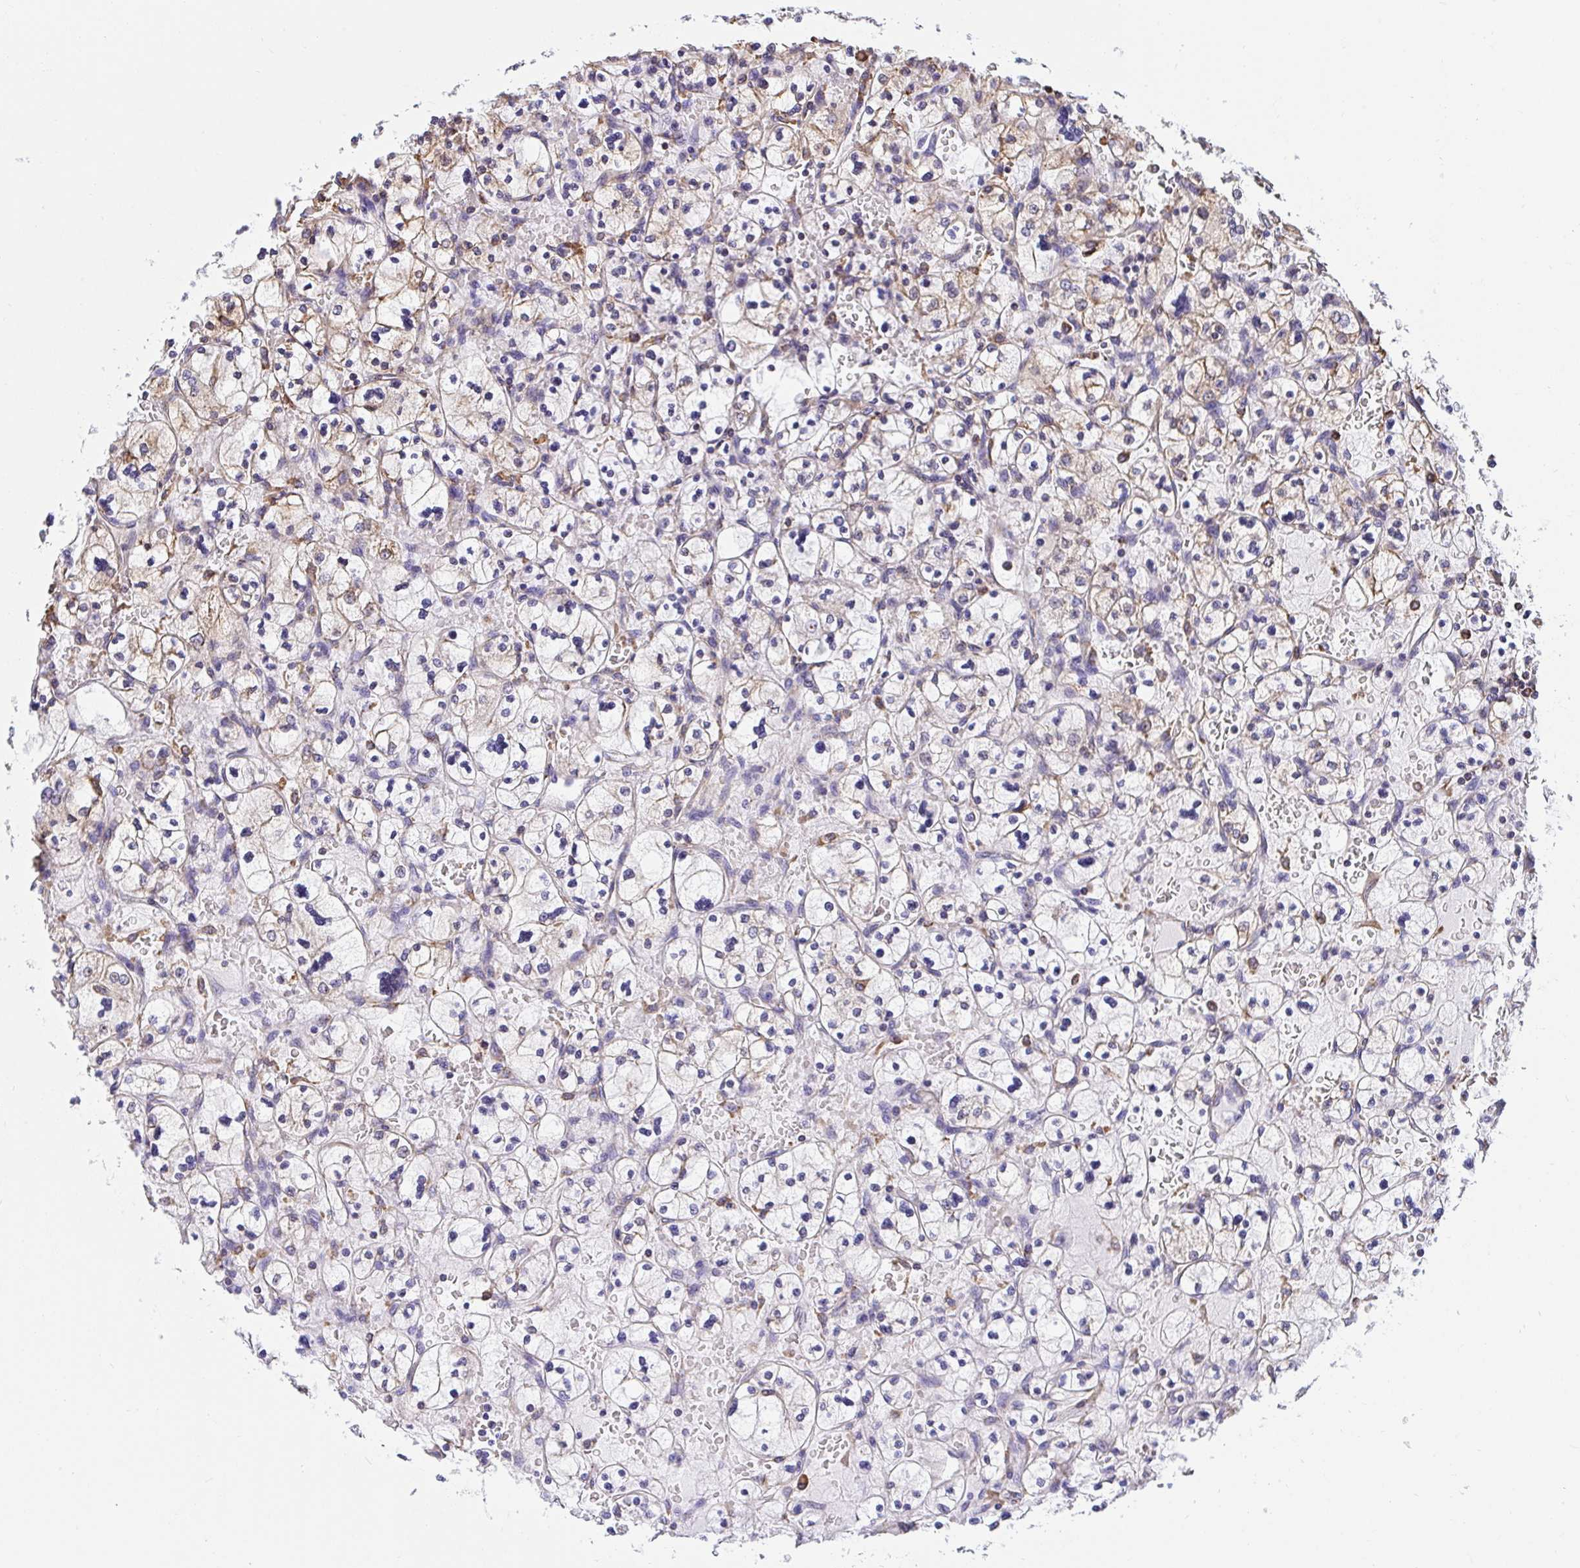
{"staining": {"intensity": "weak", "quantity": "<25%", "location": "cytoplasmic/membranous"}, "tissue": "renal cancer", "cell_type": "Tumor cells", "image_type": "cancer", "snomed": [{"axis": "morphology", "description": "Adenocarcinoma, NOS"}, {"axis": "topography", "description": "Kidney"}], "caption": "This photomicrograph is of renal cancer (adenocarcinoma) stained with immunohistochemistry (IHC) to label a protein in brown with the nuclei are counter-stained blue. There is no staining in tumor cells. (IHC, brightfield microscopy, high magnification).", "gene": "CLGN", "patient": {"sex": "female", "age": 83}}